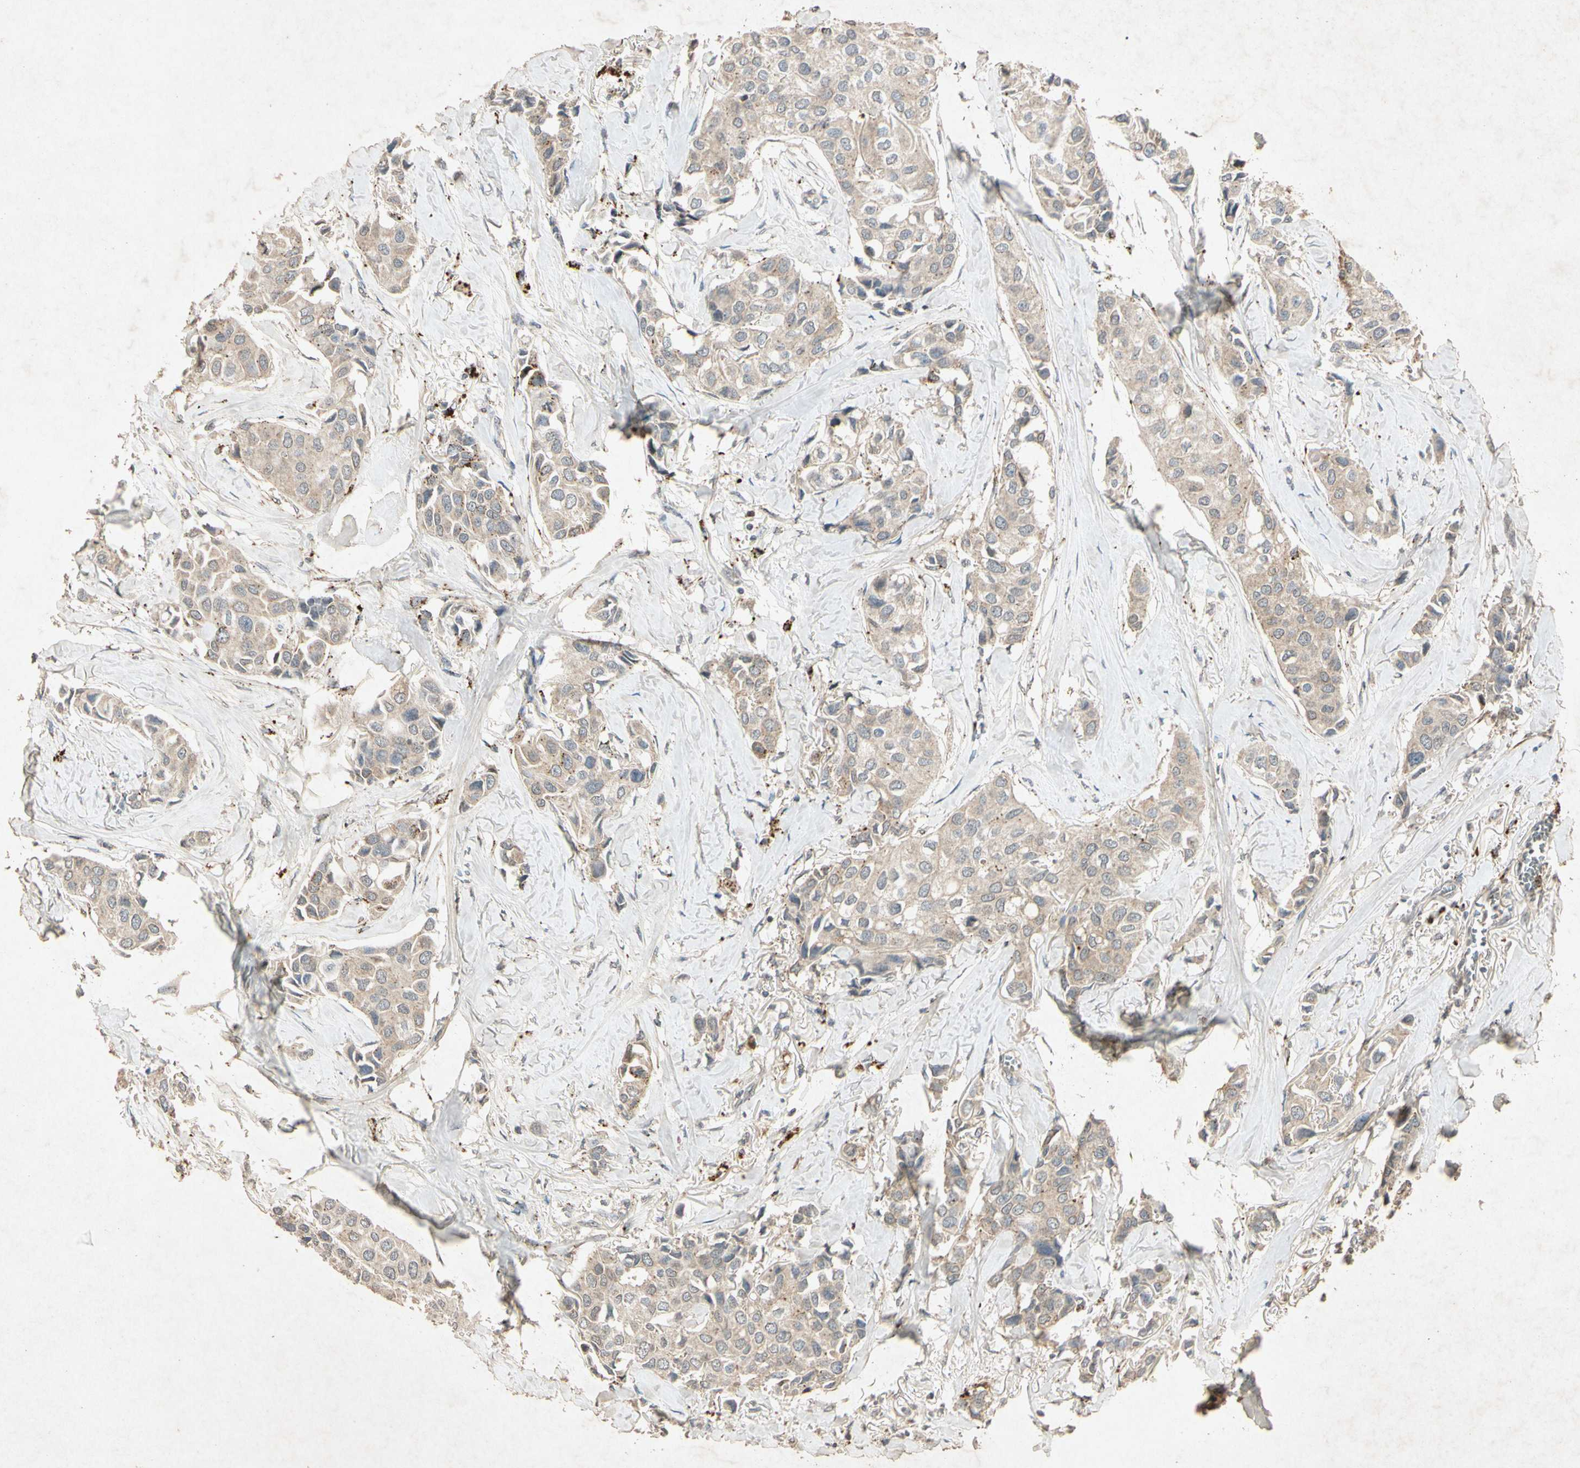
{"staining": {"intensity": "weak", "quantity": ">75%", "location": "cytoplasmic/membranous"}, "tissue": "breast cancer", "cell_type": "Tumor cells", "image_type": "cancer", "snomed": [{"axis": "morphology", "description": "Duct carcinoma"}, {"axis": "topography", "description": "Breast"}], "caption": "Immunohistochemistry (IHC) image of neoplastic tissue: human breast infiltrating ductal carcinoma stained using IHC displays low levels of weak protein expression localized specifically in the cytoplasmic/membranous of tumor cells, appearing as a cytoplasmic/membranous brown color.", "gene": "MSRB1", "patient": {"sex": "female", "age": 80}}